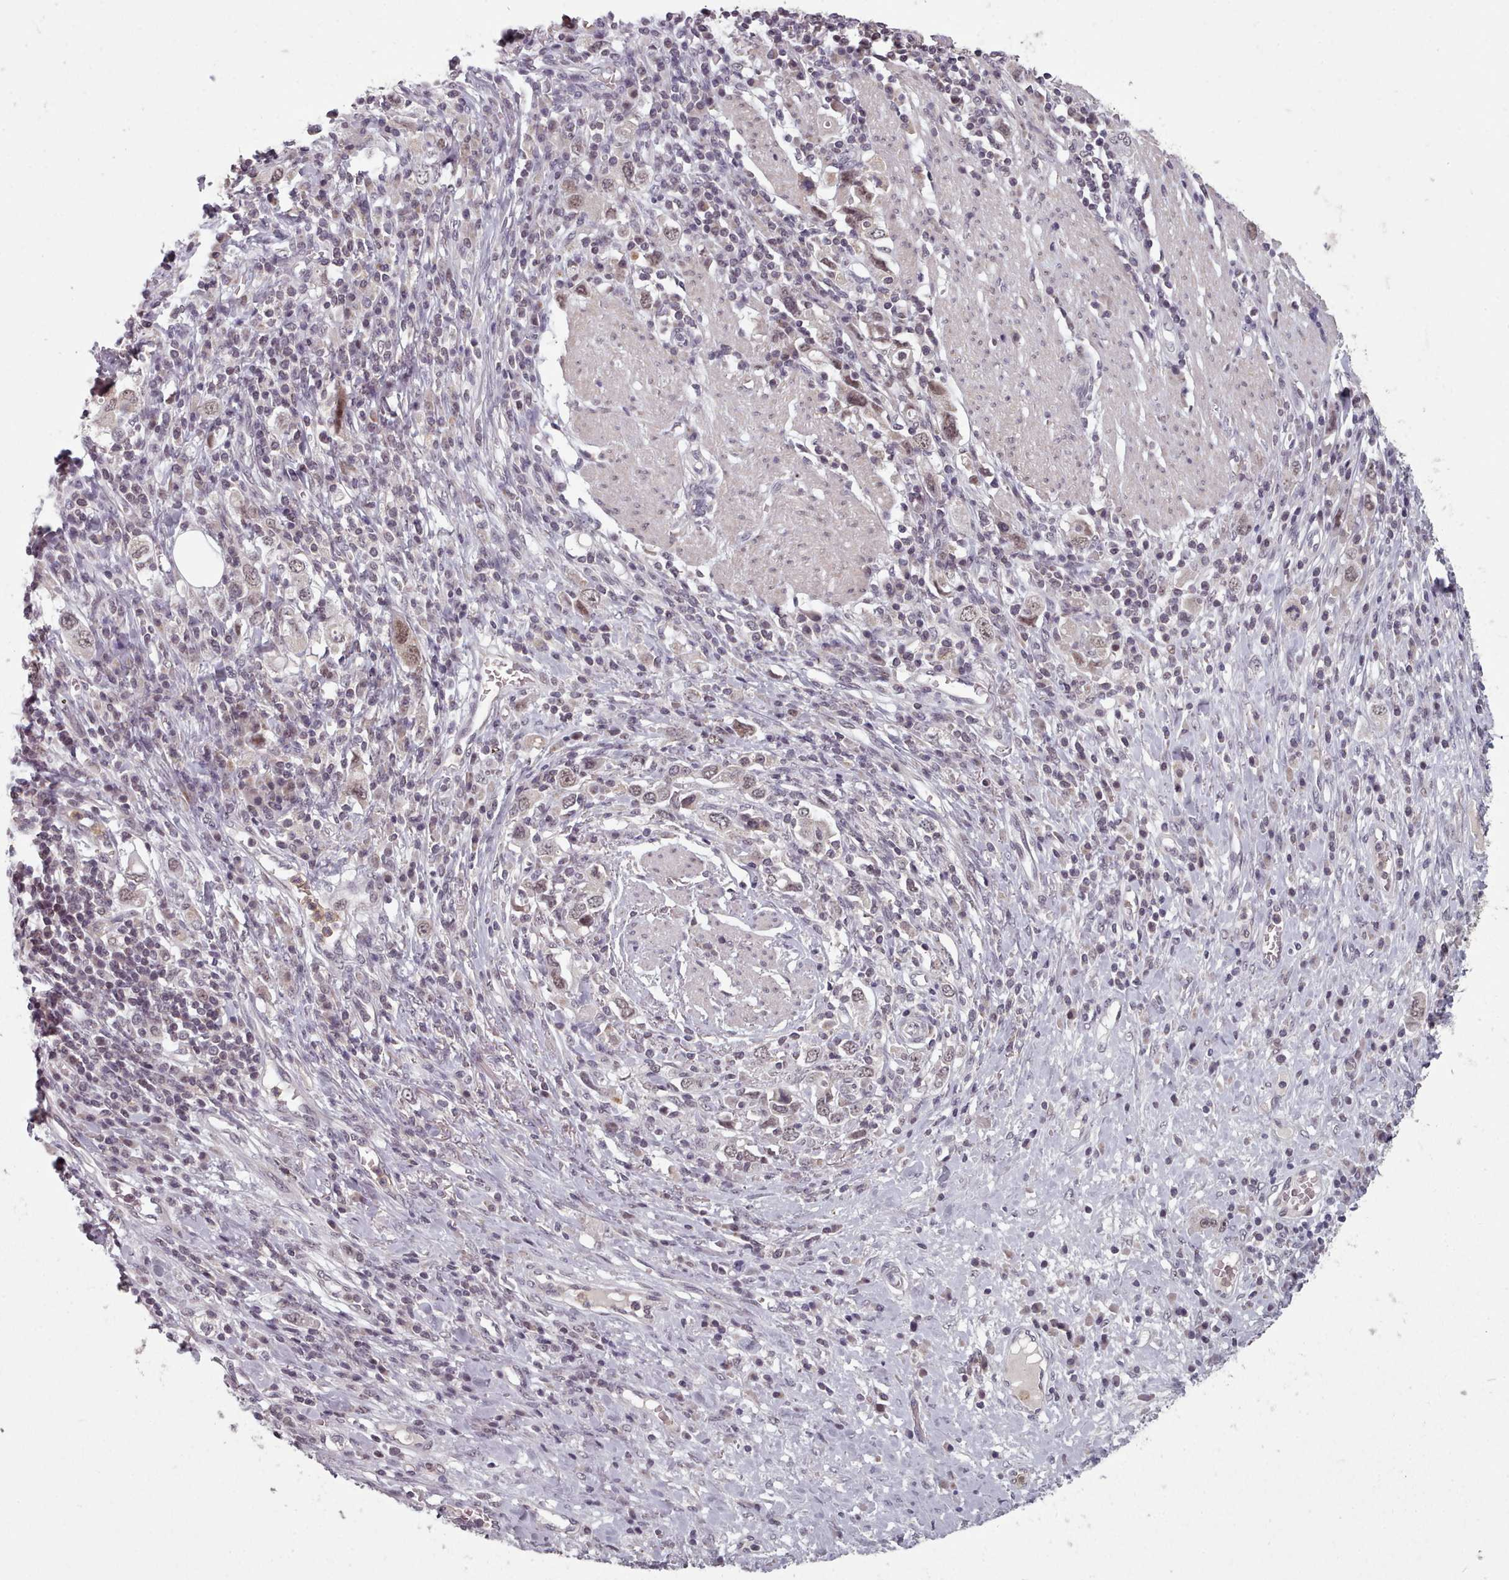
{"staining": {"intensity": "weak", "quantity": "25%-75%", "location": "nuclear"}, "tissue": "stomach cancer", "cell_type": "Tumor cells", "image_type": "cancer", "snomed": [{"axis": "morphology", "description": "Adenocarcinoma, NOS"}, {"axis": "topography", "description": "Stomach, upper"}, {"axis": "topography", "description": "Stomach"}], "caption": "This image displays immunohistochemistry (IHC) staining of stomach cancer (adenocarcinoma), with low weak nuclear expression in about 25%-75% of tumor cells.", "gene": "SRSF9", "patient": {"sex": "male", "age": 62}}